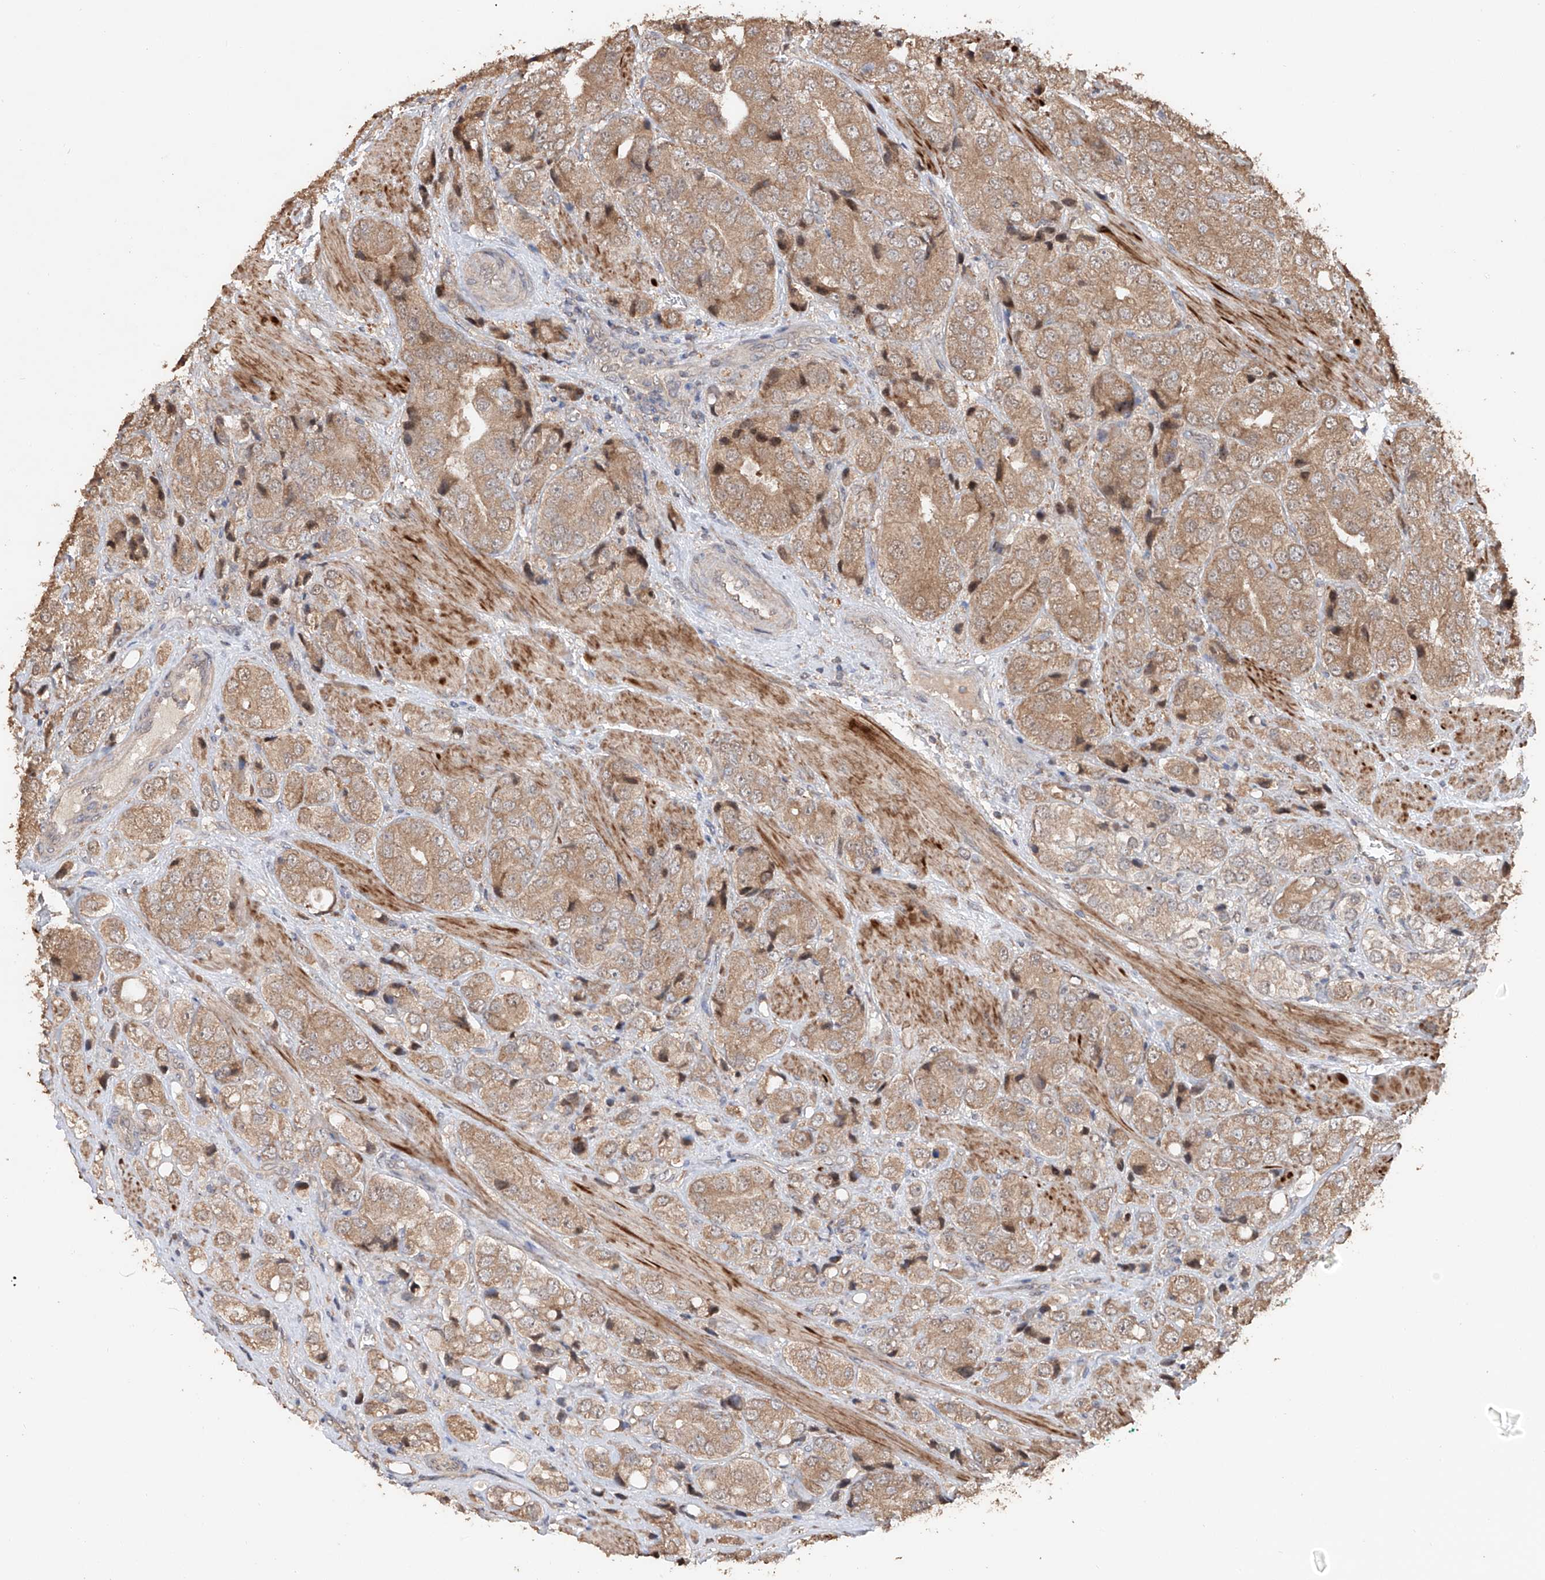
{"staining": {"intensity": "moderate", "quantity": "25%-75%", "location": "cytoplasmic/membranous"}, "tissue": "prostate cancer", "cell_type": "Tumor cells", "image_type": "cancer", "snomed": [{"axis": "morphology", "description": "Adenocarcinoma, High grade"}, {"axis": "topography", "description": "Prostate"}], "caption": "The immunohistochemical stain labels moderate cytoplasmic/membranous positivity in tumor cells of prostate cancer (high-grade adenocarcinoma) tissue.", "gene": "FAM135A", "patient": {"sex": "male", "age": 50}}